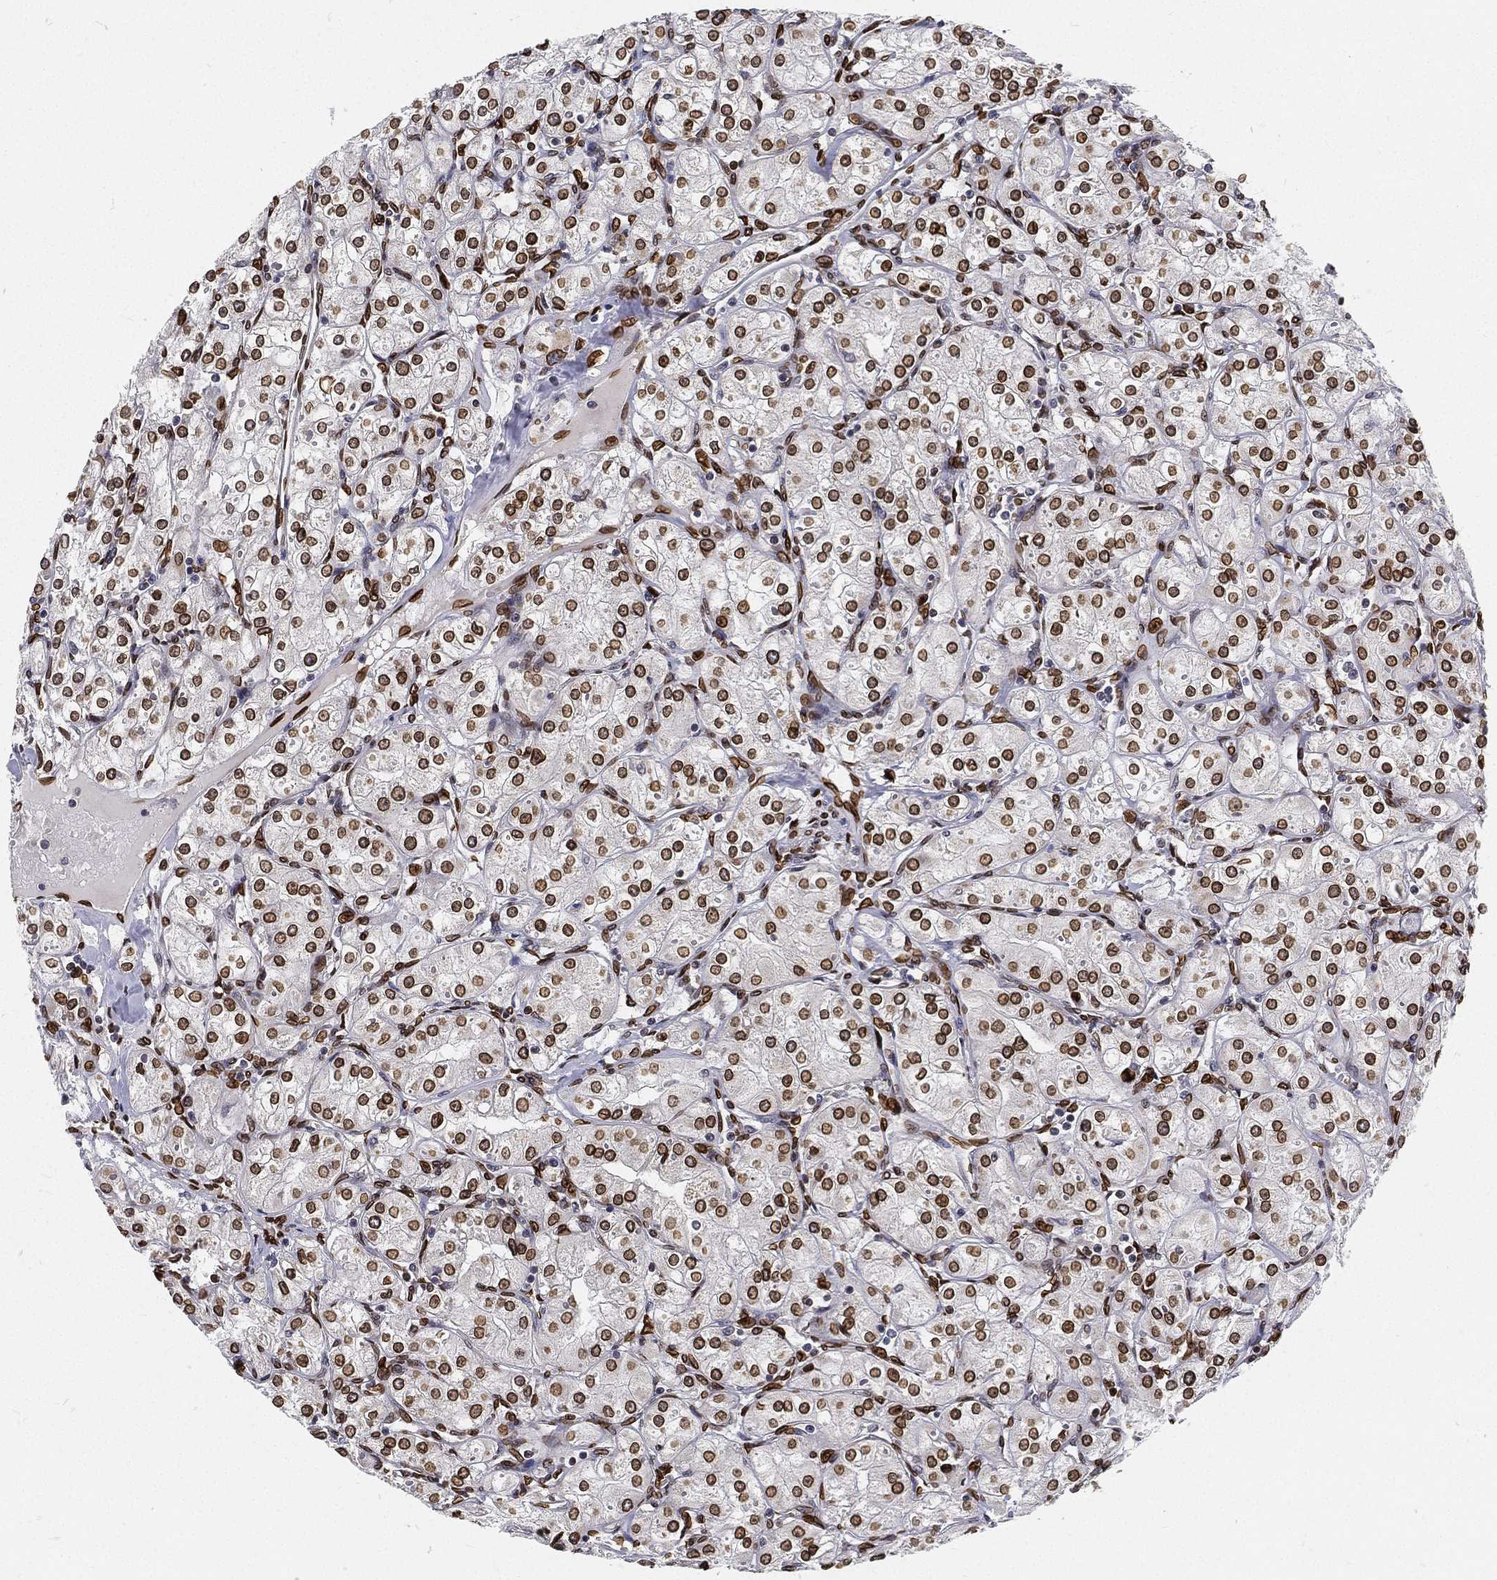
{"staining": {"intensity": "strong", "quantity": ">75%", "location": "cytoplasmic/membranous,nuclear"}, "tissue": "renal cancer", "cell_type": "Tumor cells", "image_type": "cancer", "snomed": [{"axis": "morphology", "description": "Adenocarcinoma, NOS"}, {"axis": "topography", "description": "Kidney"}], "caption": "A high-resolution histopathology image shows IHC staining of adenocarcinoma (renal), which demonstrates strong cytoplasmic/membranous and nuclear staining in approximately >75% of tumor cells.", "gene": "PALB2", "patient": {"sex": "male", "age": 77}}